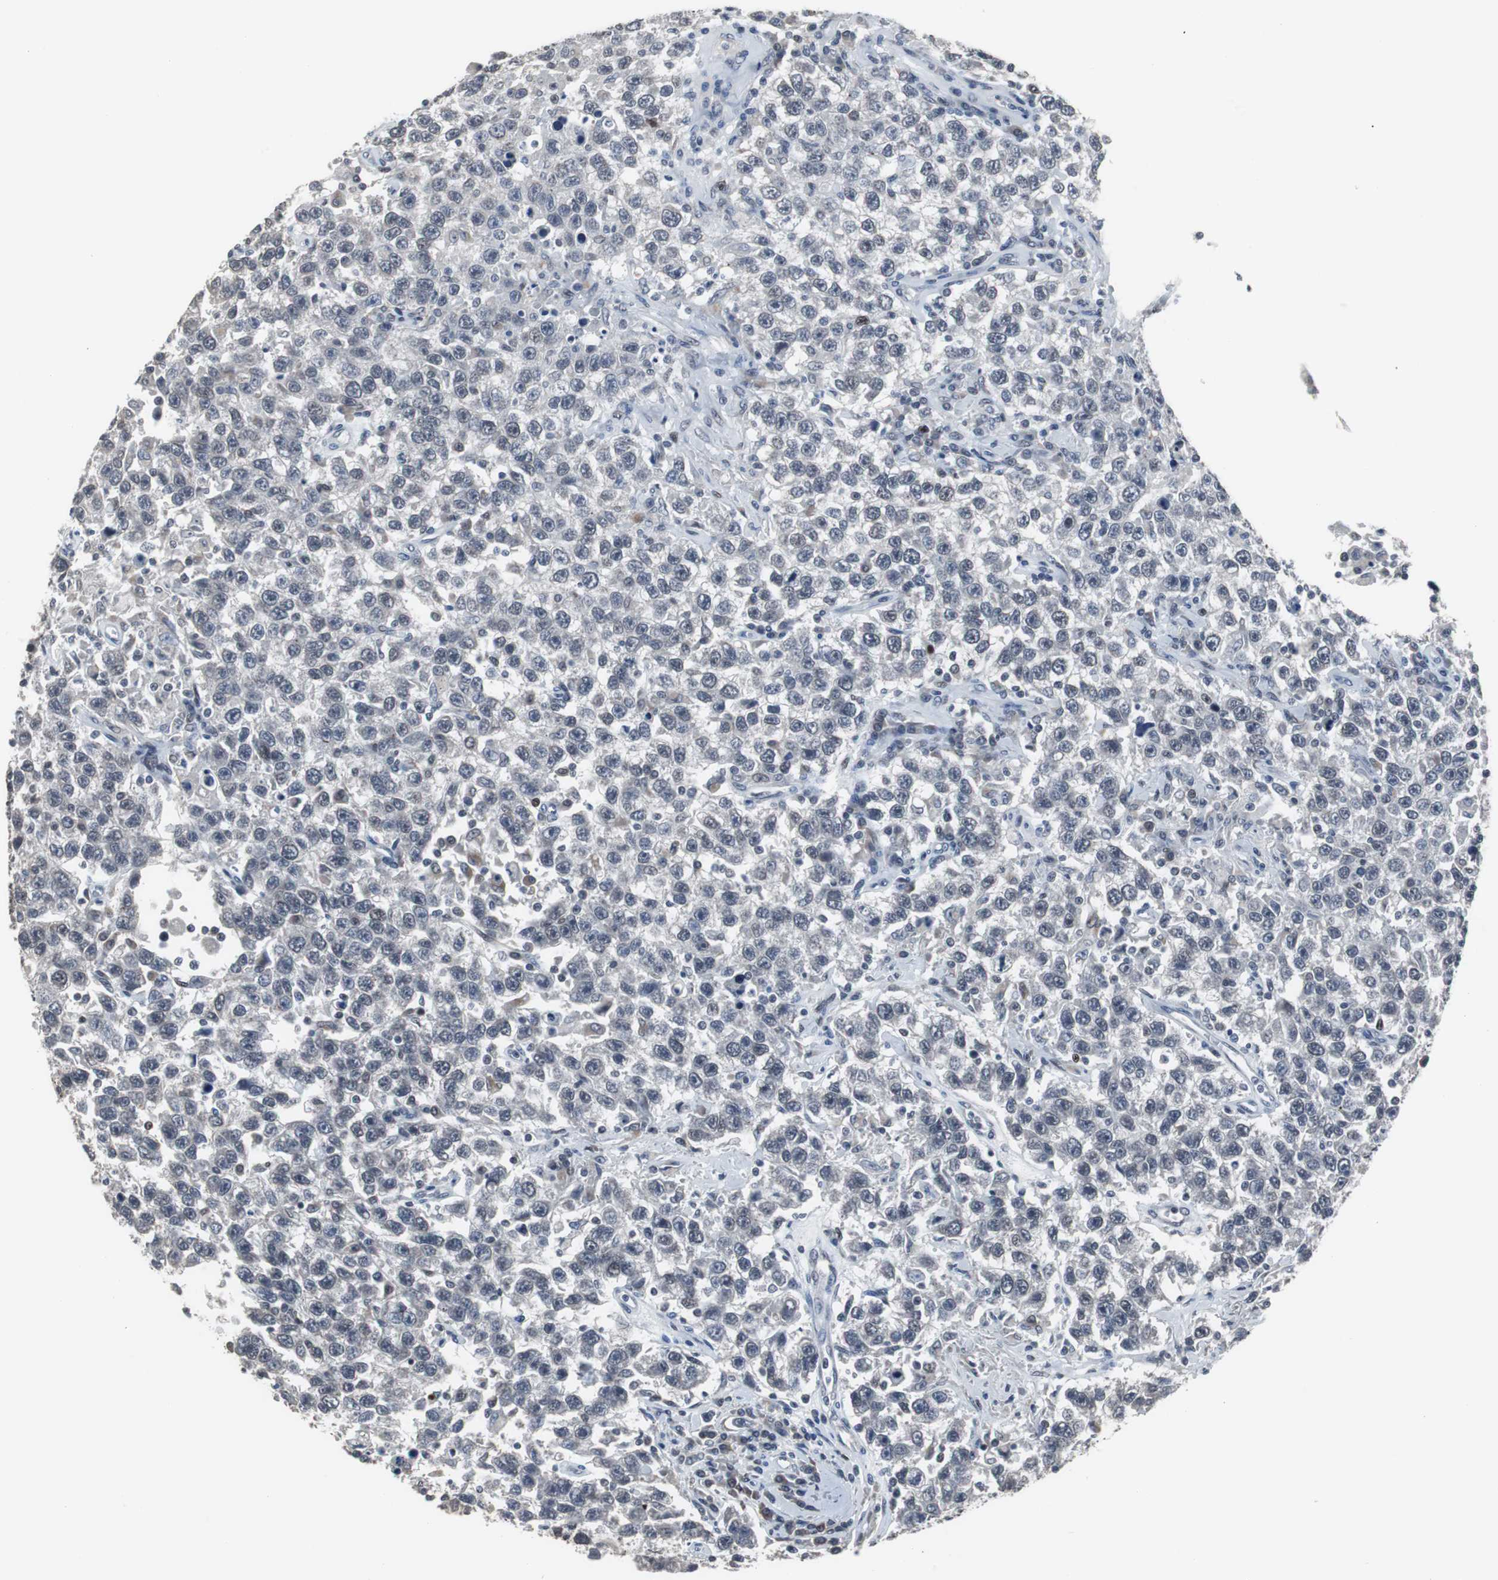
{"staining": {"intensity": "negative", "quantity": "none", "location": "none"}, "tissue": "testis cancer", "cell_type": "Tumor cells", "image_type": "cancer", "snomed": [{"axis": "morphology", "description": "Seminoma, NOS"}, {"axis": "topography", "description": "Testis"}], "caption": "Immunohistochemical staining of seminoma (testis) reveals no significant staining in tumor cells. (IHC, brightfield microscopy, high magnification).", "gene": "FOXP4", "patient": {"sex": "male", "age": 41}}